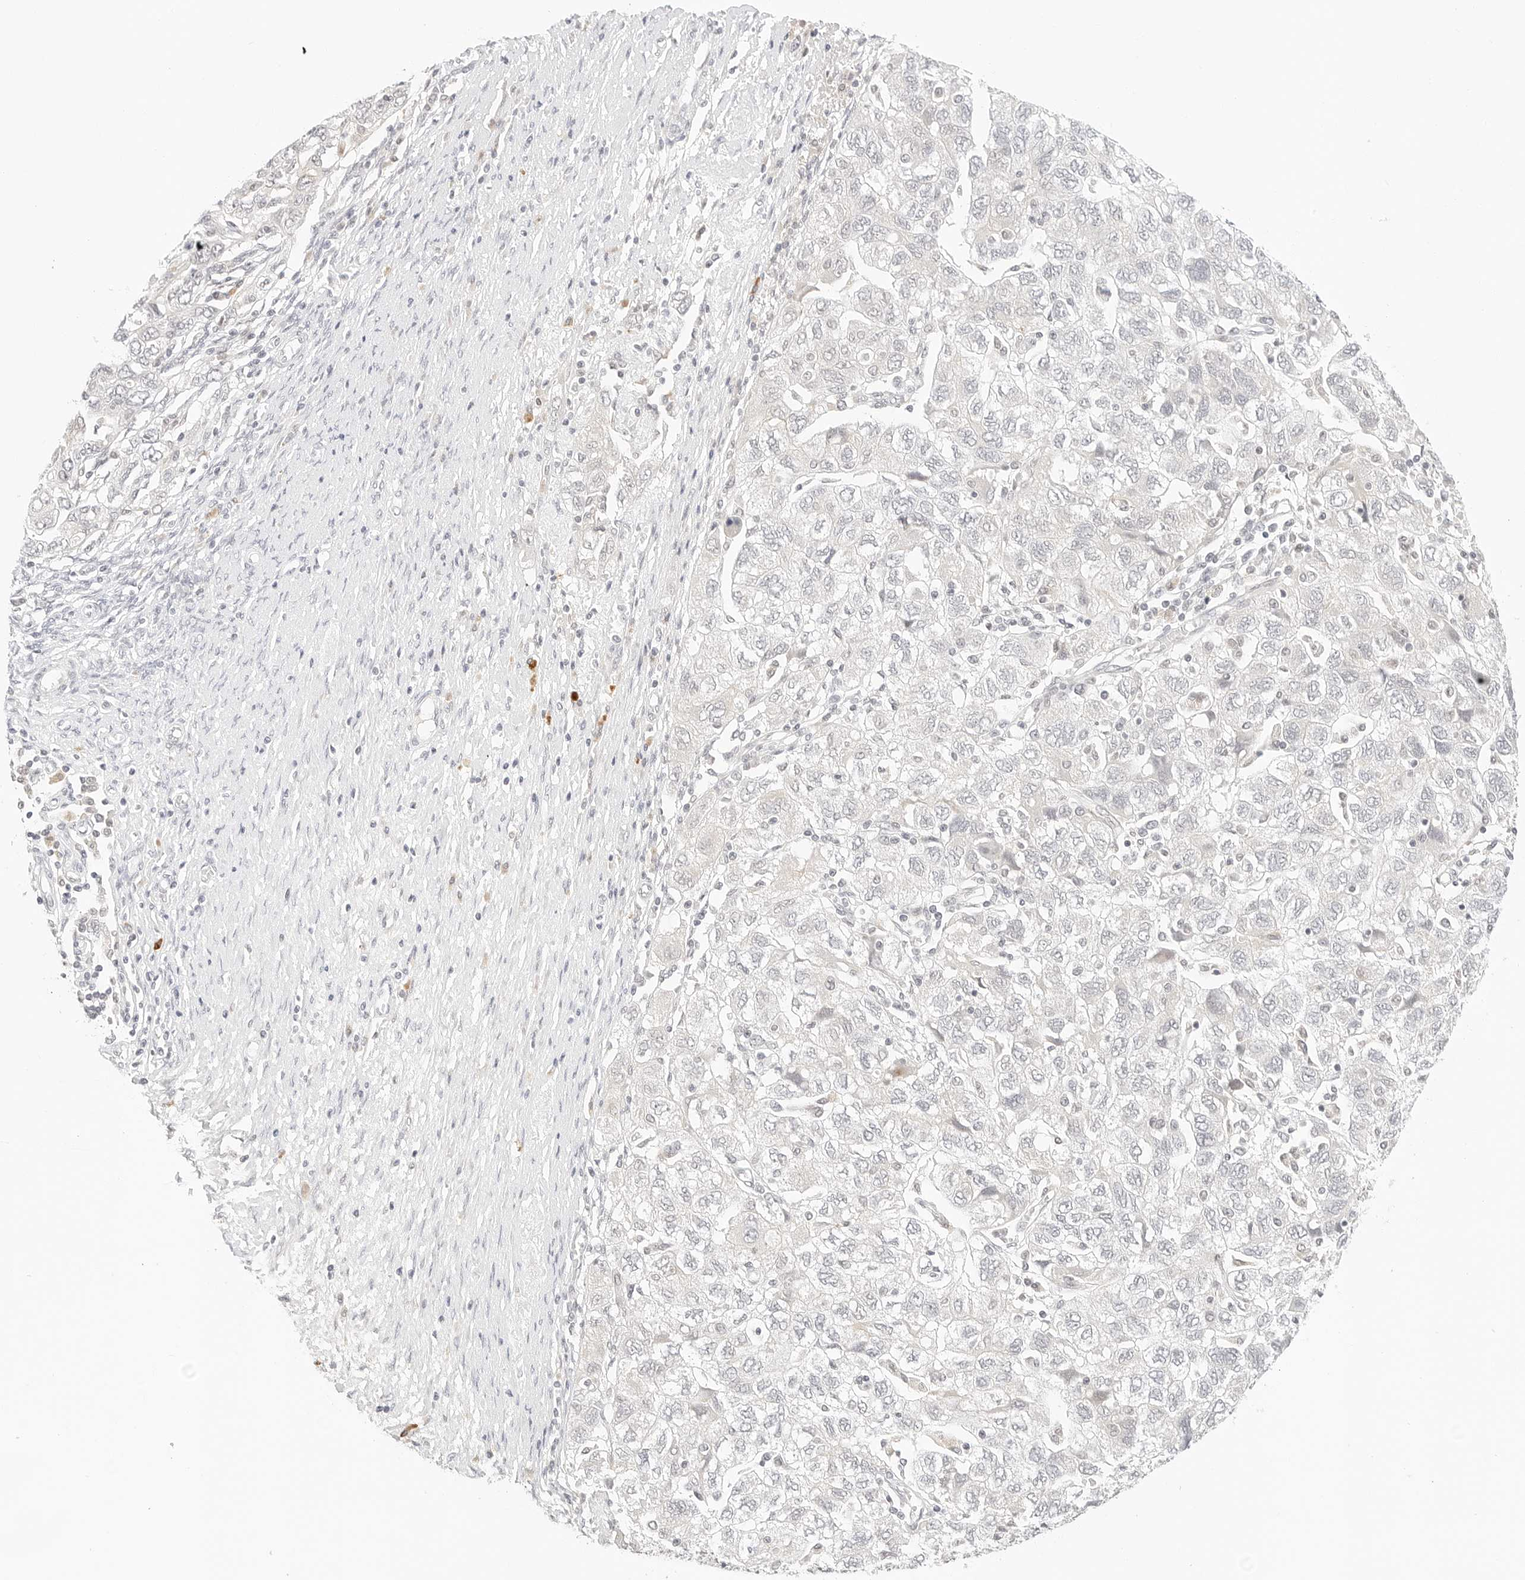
{"staining": {"intensity": "negative", "quantity": "none", "location": "none"}, "tissue": "ovarian cancer", "cell_type": "Tumor cells", "image_type": "cancer", "snomed": [{"axis": "morphology", "description": "Carcinoma, NOS"}, {"axis": "morphology", "description": "Cystadenocarcinoma, serous, NOS"}, {"axis": "topography", "description": "Ovary"}], "caption": "DAB (3,3'-diaminobenzidine) immunohistochemical staining of human ovarian carcinoma displays no significant expression in tumor cells. (DAB IHC with hematoxylin counter stain).", "gene": "XKR4", "patient": {"sex": "female", "age": 69}}